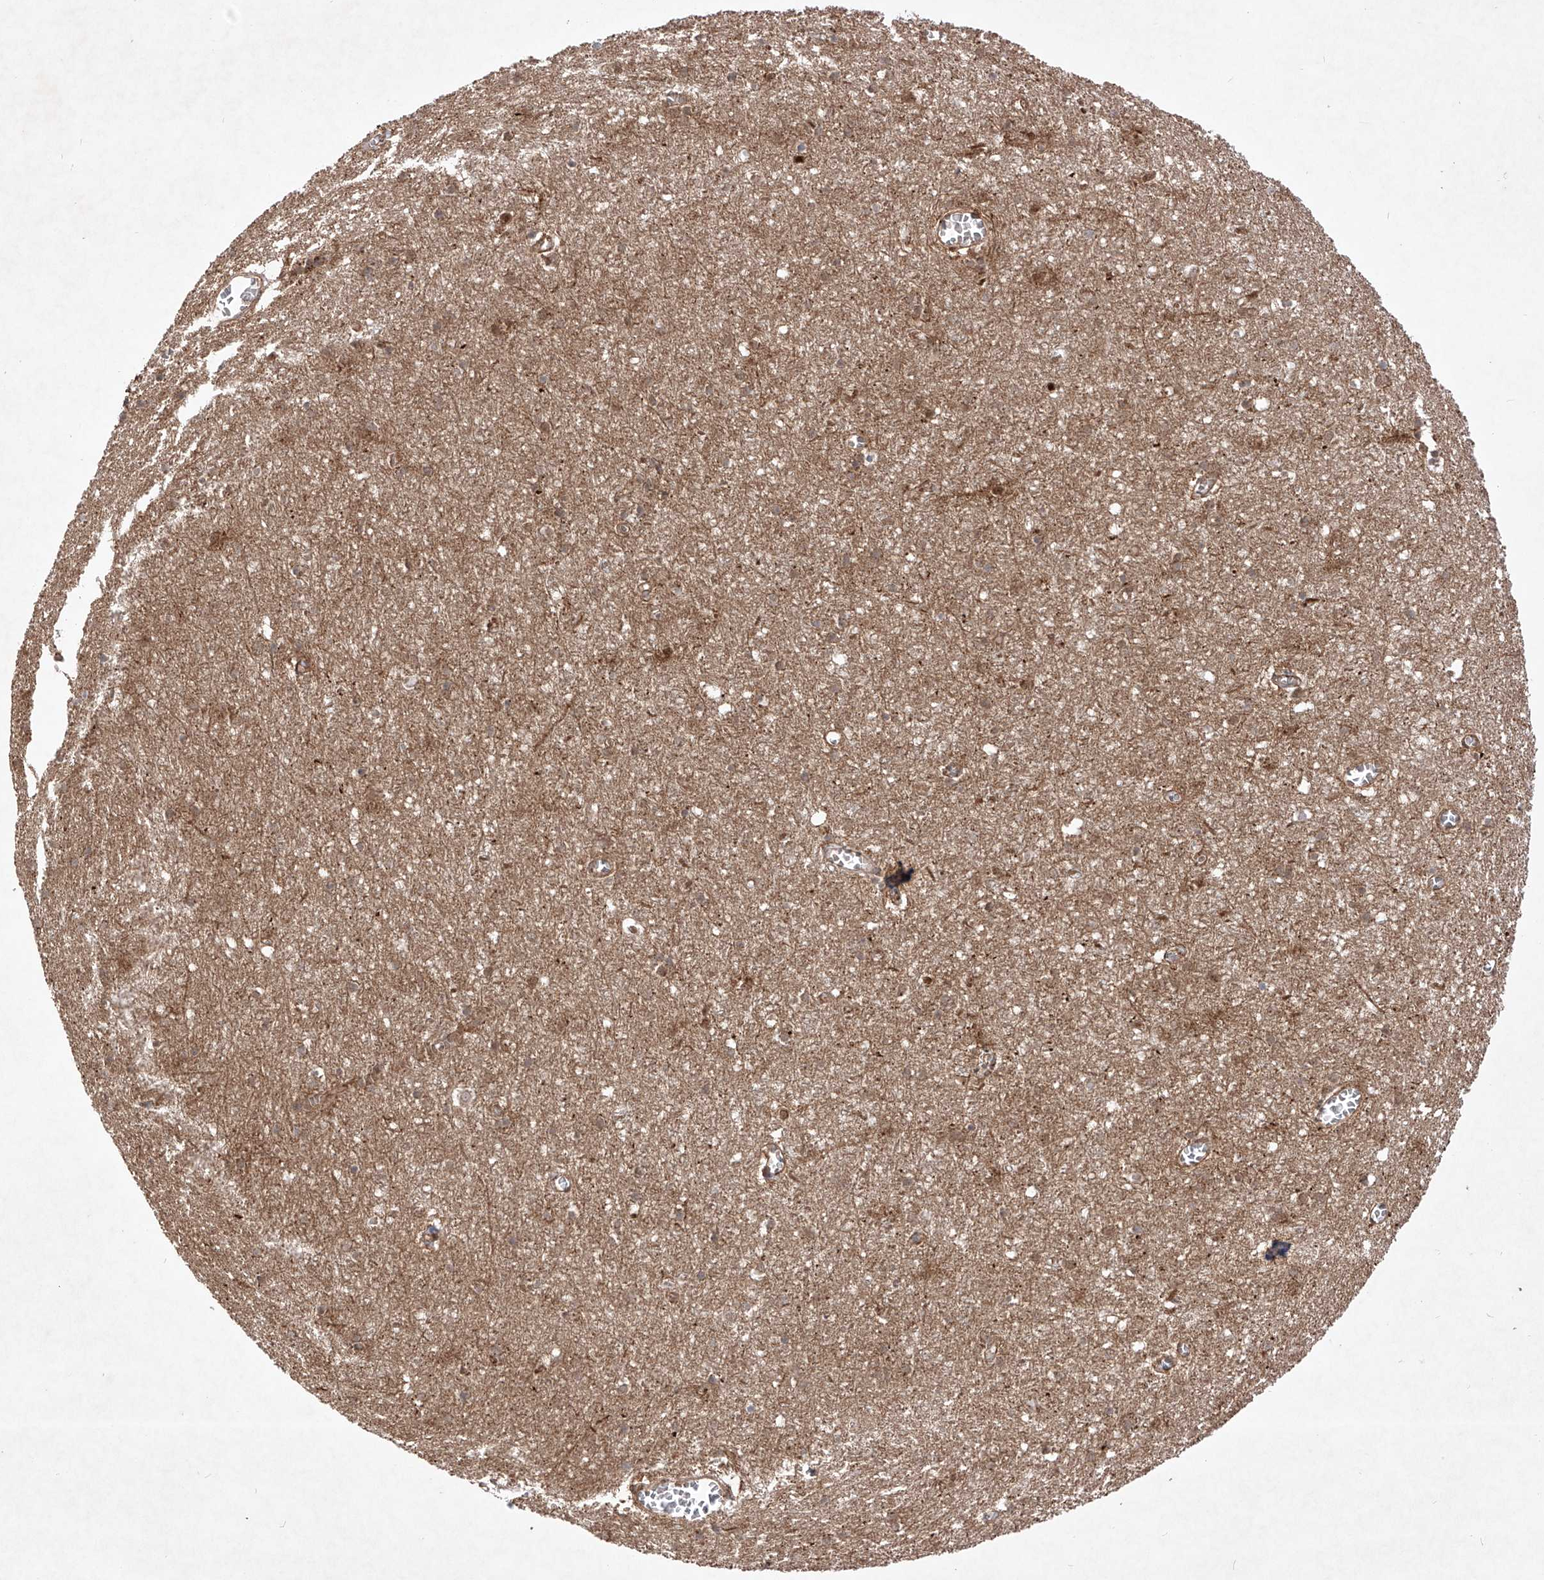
{"staining": {"intensity": "negative", "quantity": "none", "location": "none"}, "tissue": "cerebral cortex", "cell_type": "Endothelial cells", "image_type": "normal", "snomed": [{"axis": "morphology", "description": "Normal tissue, NOS"}, {"axis": "topography", "description": "Cerebral cortex"}], "caption": "High power microscopy histopathology image of an immunohistochemistry histopathology image of normal cerebral cortex, revealing no significant expression in endothelial cells.", "gene": "YKT6", "patient": {"sex": "female", "age": 64}}